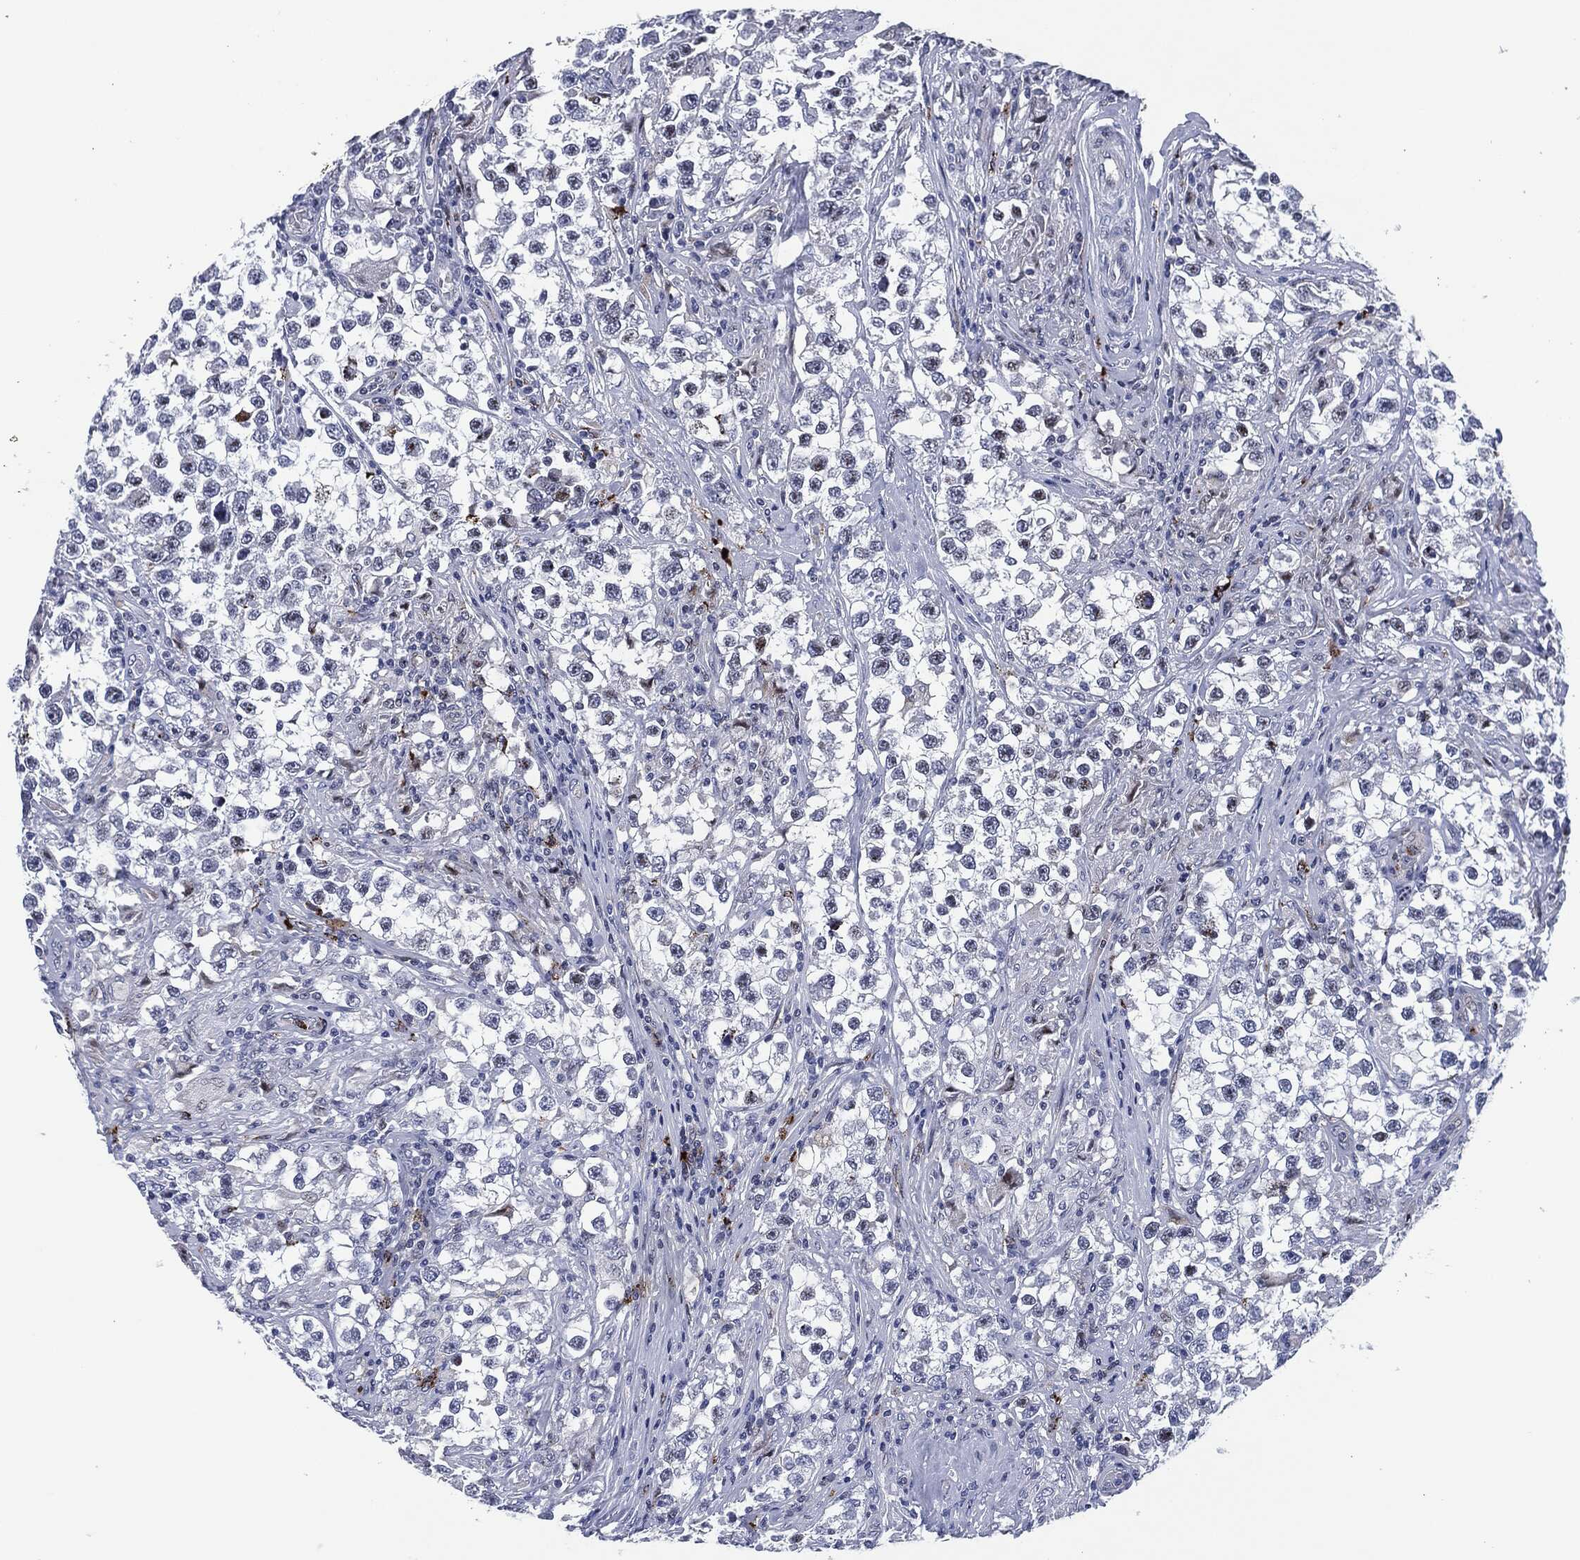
{"staining": {"intensity": "negative", "quantity": "none", "location": "none"}, "tissue": "testis cancer", "cell_type": "Tumor cells", "image_type": "cancer", "snomed": [{"axis": "morphology", "description": "Seminoma, NOS"}, {"axis": "topography", "description": "Testis"}], "caption": "Immunohistochemistry micrograph of seminoma (testis) stained for a protein (brown), which reveals no positivity in tumor cells. The staining was performed using DAB to visualize the protein expression in brown, while the nuclei were stained in blue with hematoxylin (Magnification: 20x).", "gene": "MPO", "patient": {"sex": "male", "age": 46}}